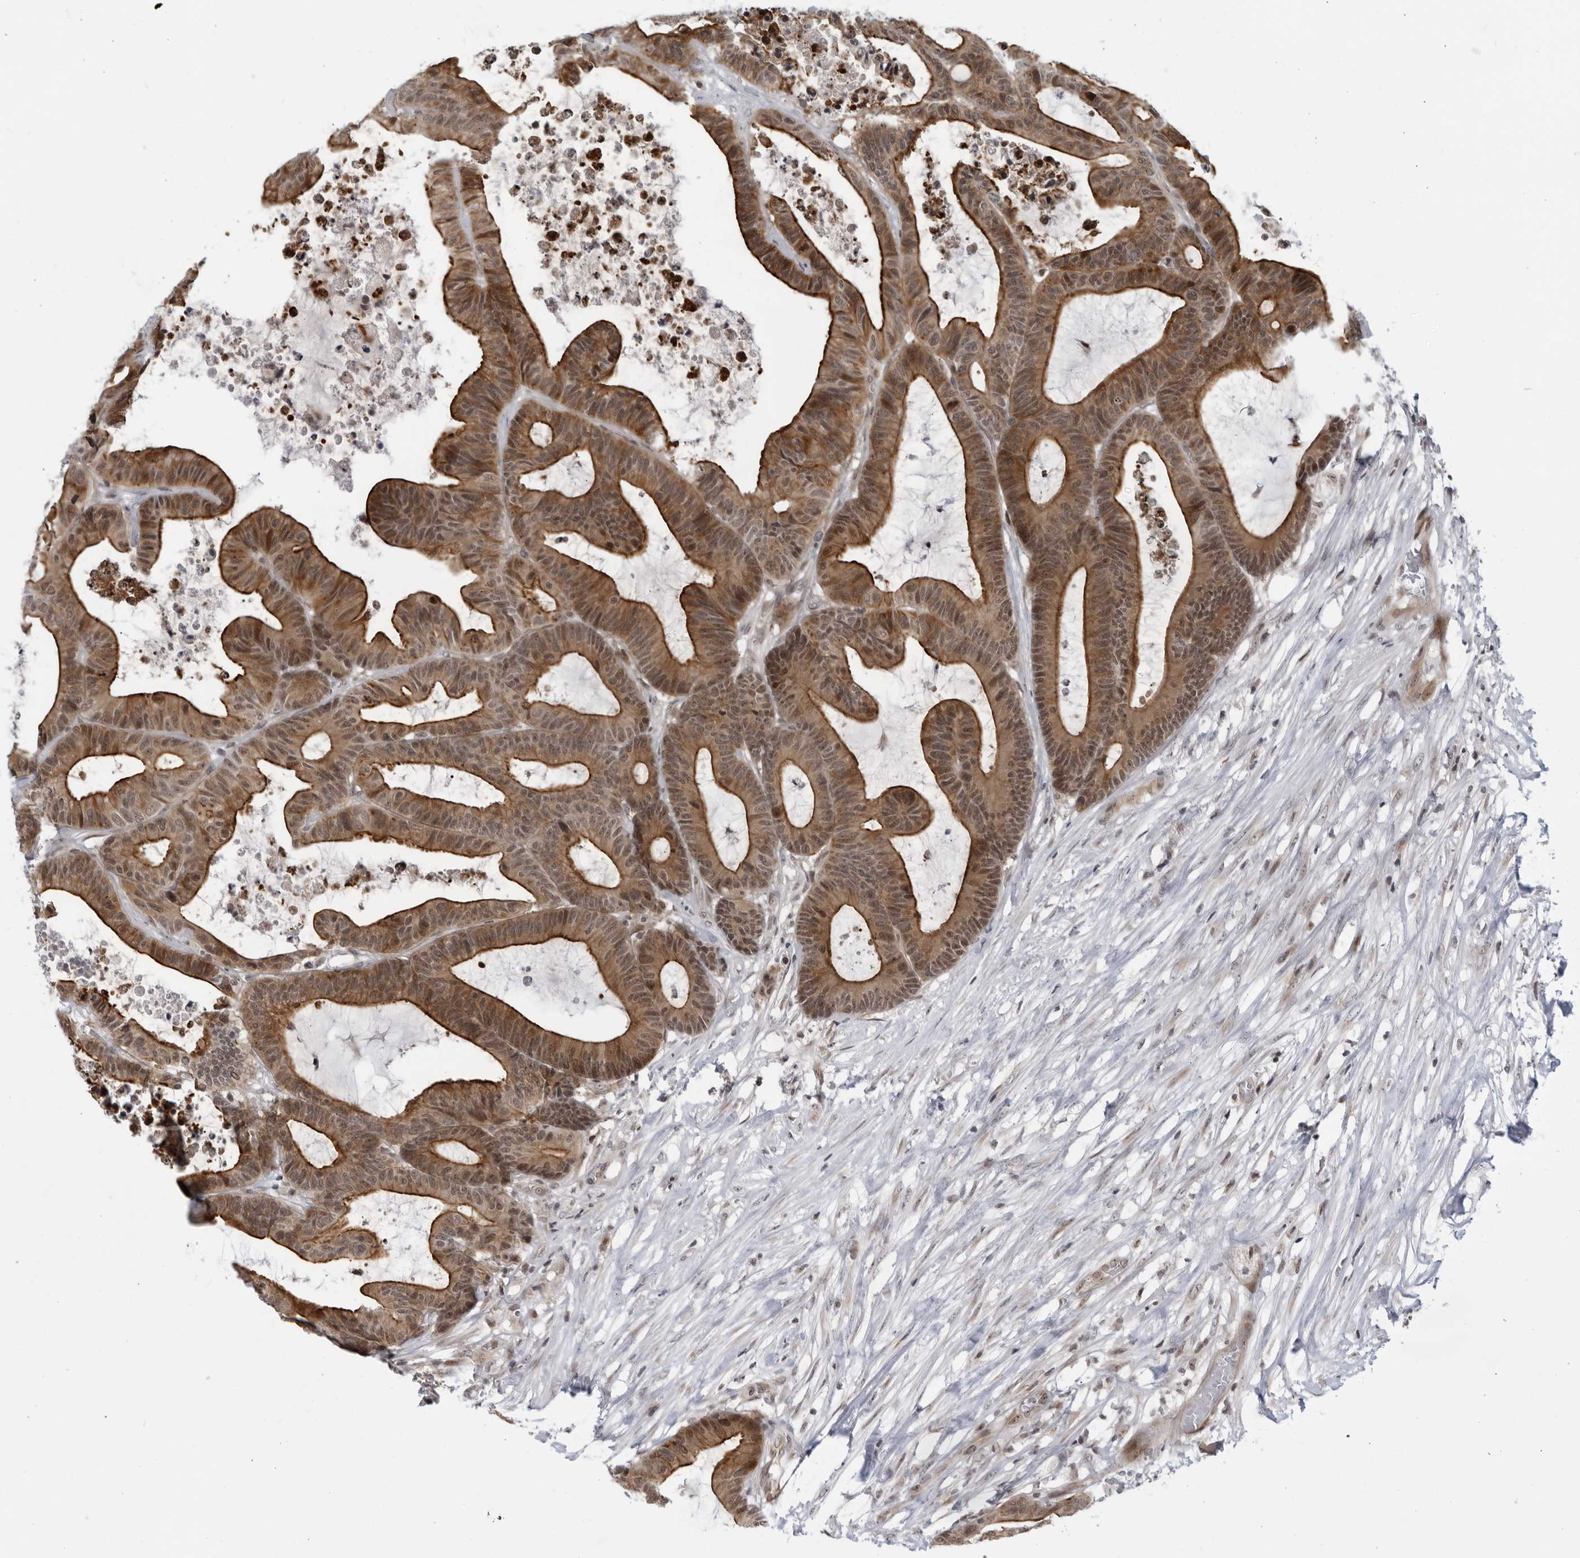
{"staining": {"intensity": "strong", "quantity": ">75%", "location": "cytoplasmic/membranous,nuclear"}, "tissue": "colorectal cancer", "cell_type": "Tumor cells", "image_type": "cancer", "snomed": [{"axis": "morphology", "description": "Adenocarcinoma, NOS"}, {"axis": "topography", "description": "Colon"}], "caption": "The immunohistochemical stain shows strong cytoplasmic/membranous and nuclear staining in tumor cells of colorectal adenocarcinoma tissue.", "gene": "ITGB3BP", "patient": {"sex": "female", "age": 84}}